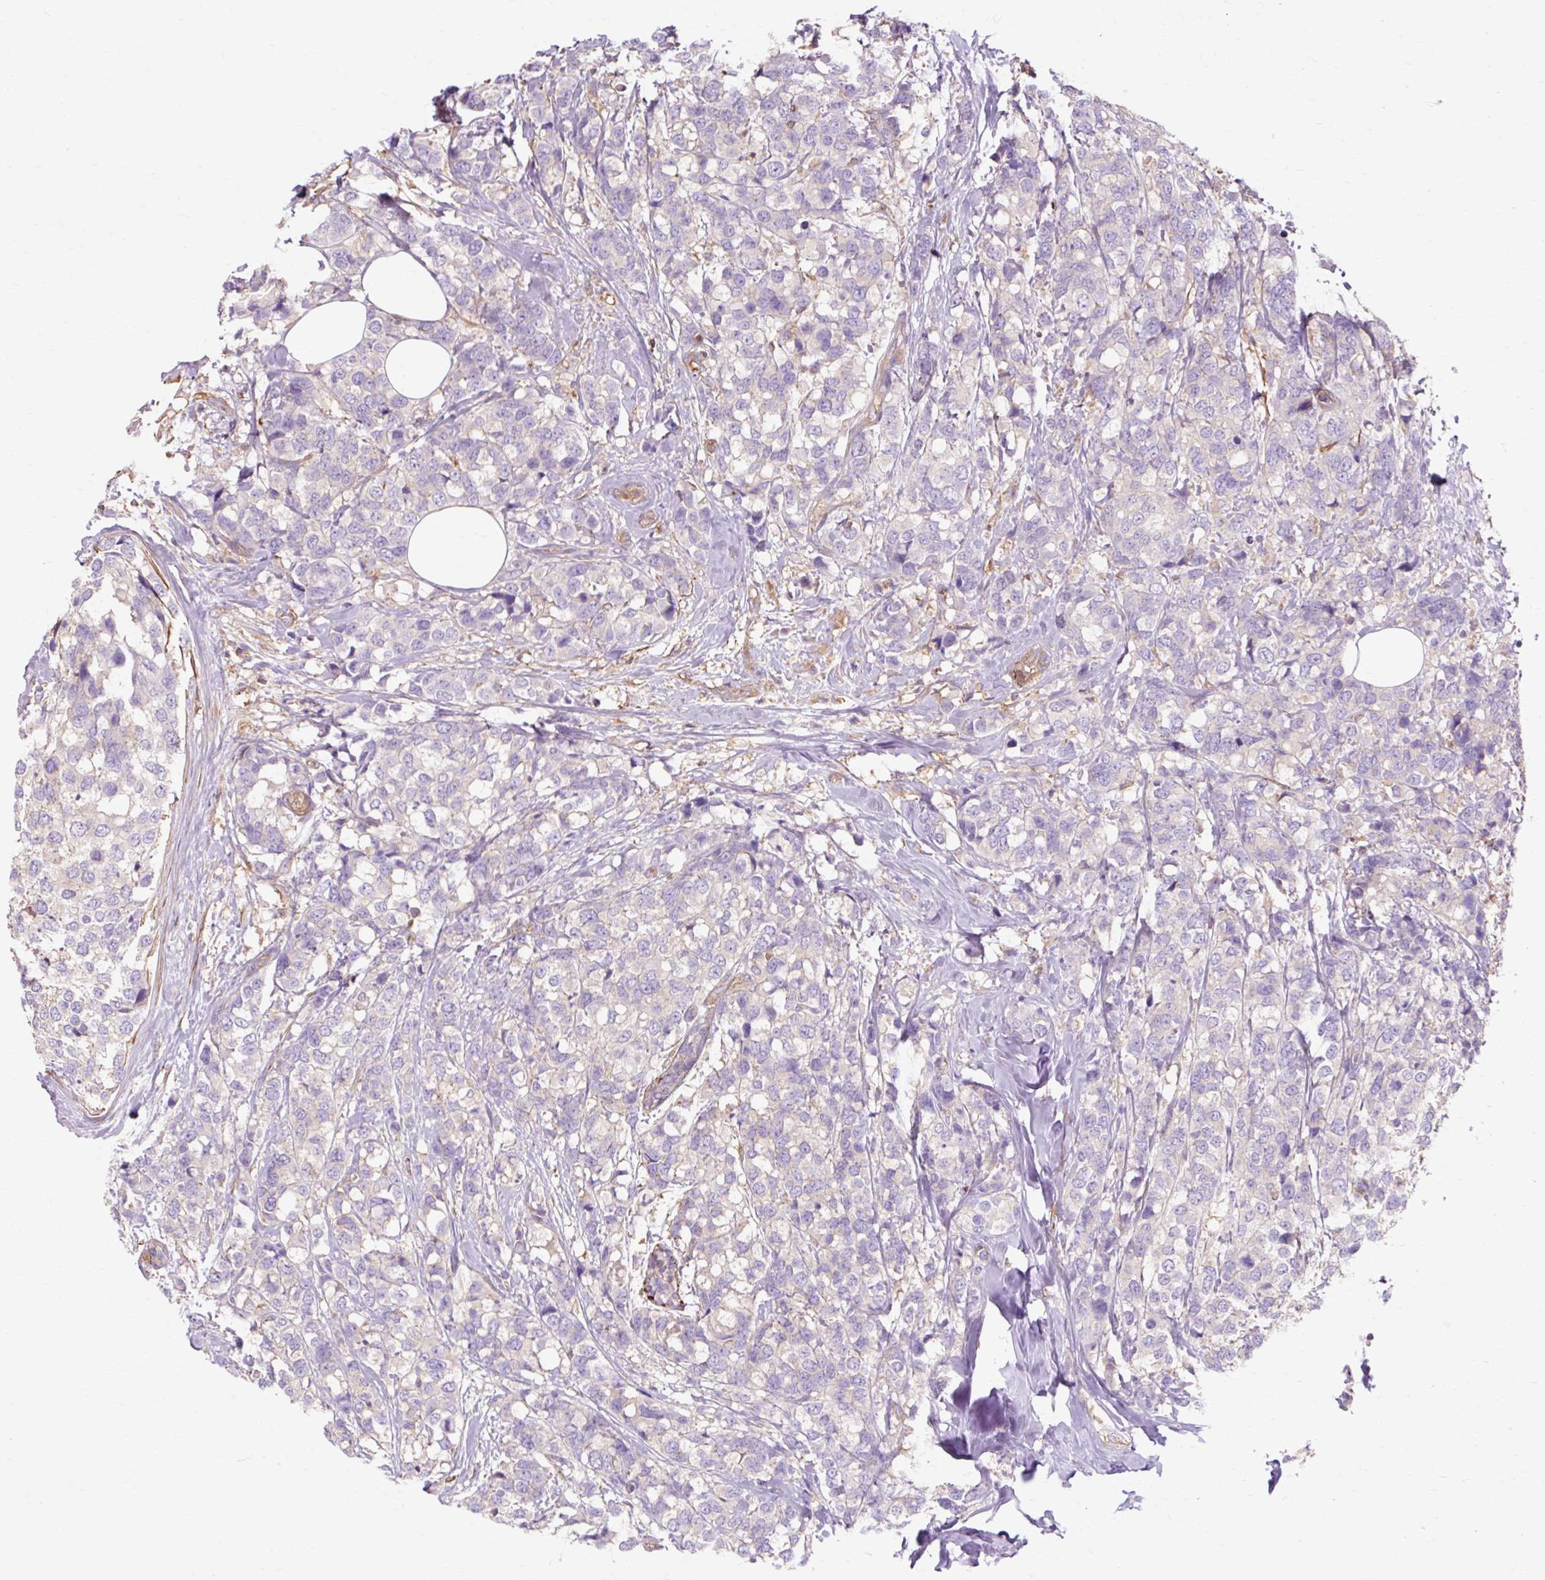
{"staining": {"intensity": "negative", "quantity": "none", "location": "none"}, "tissue": "breast cancer", "cell_type": "Tumor cells", "image_type": "cancer", "snomed": [{"axis": "morphology", "description": "Lobular carcinoma"}, {"axis": "topography", "description": "Breast"}], "caption": "This is an immunohistochemistry (IHC) histopathology image of human breast cancer. There is no positivity in tumor cells.", "gene": "TBC1D2B", "patient": {"sex": "female", "age": 59}}